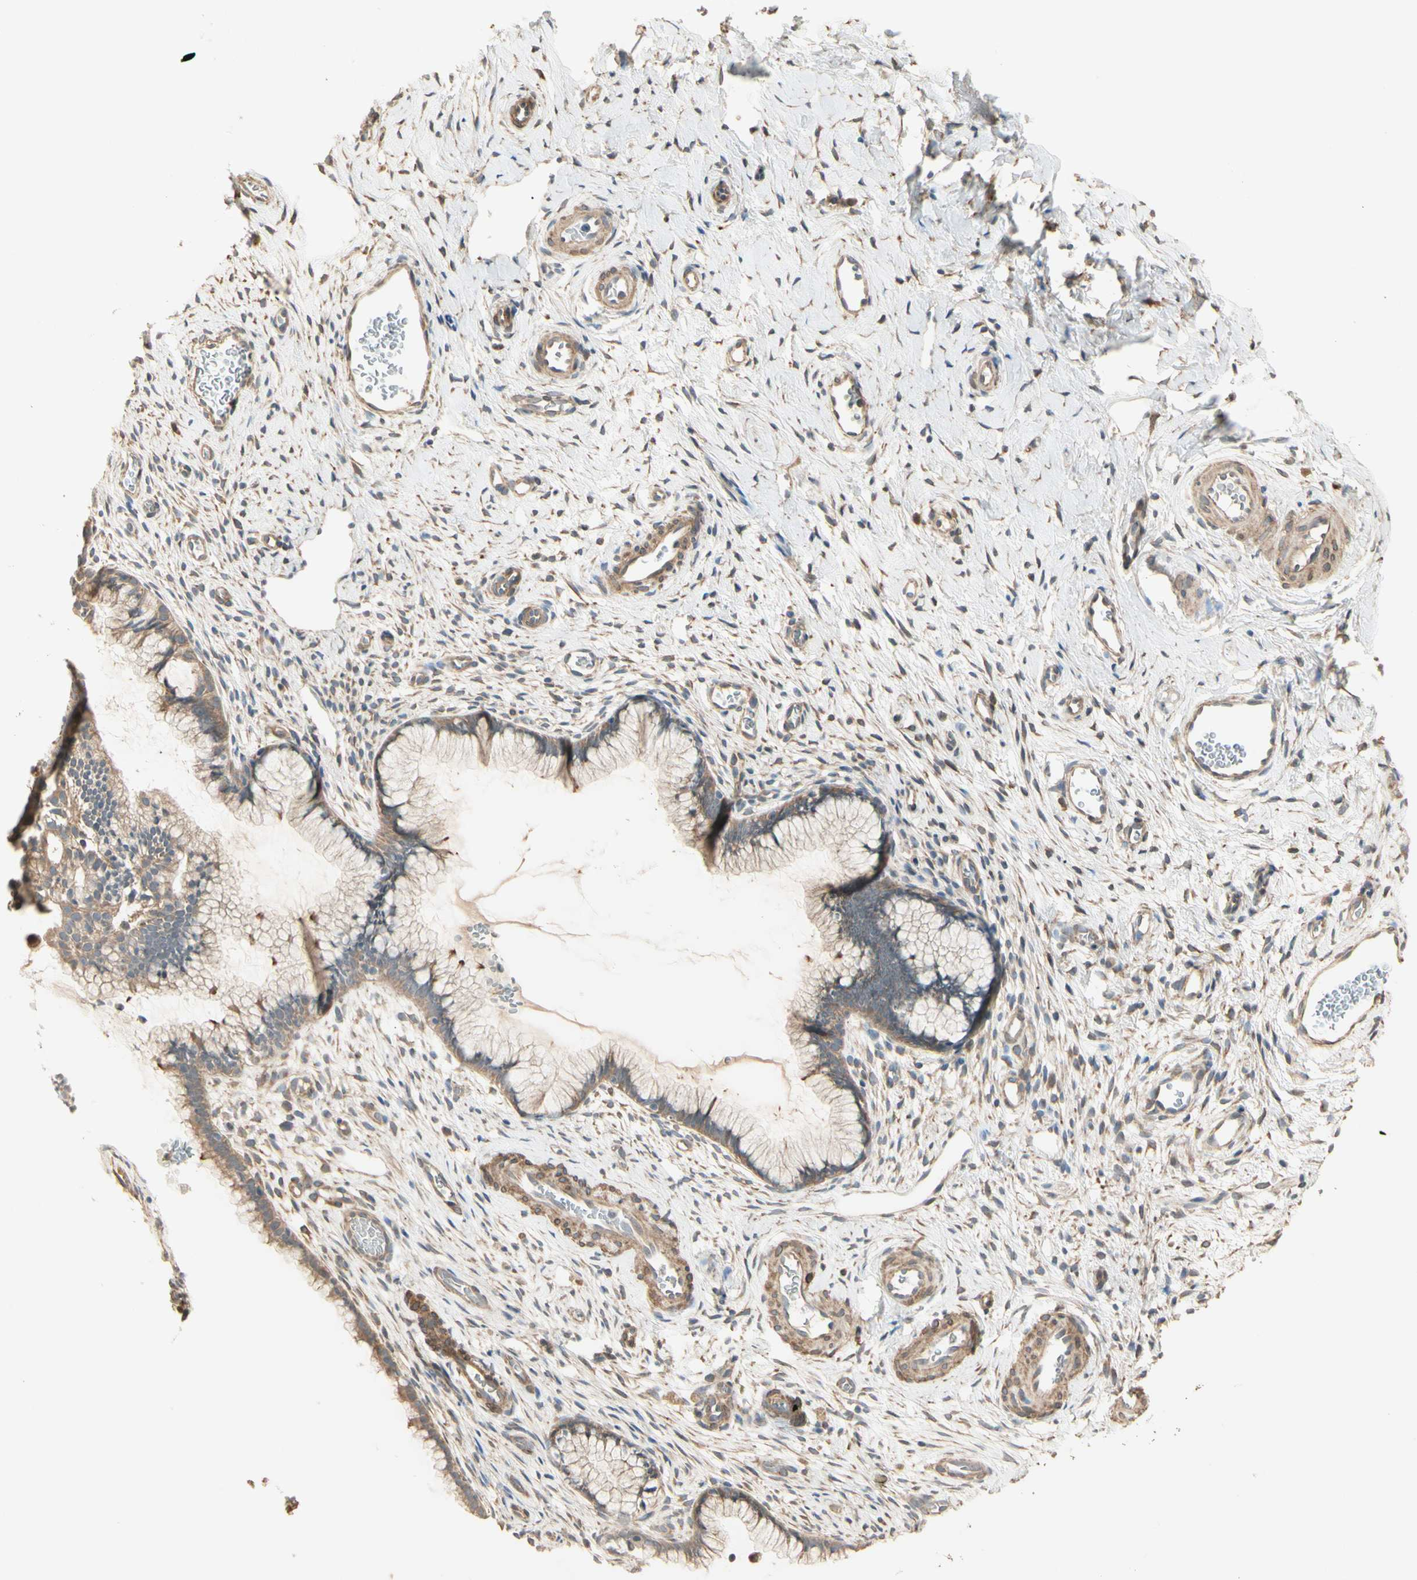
{"staining": {"intensity": "moderate", "quantity": ">75%", "location": "cytoplasmic/membranous"}, "tissue": "cervix", "cell_type": "Glandular cells", "image_type": "normal", "snomed": [{"axis": "morphology", "description": "Normal tissue, NOS"}, {"axis": "topography", "description": "Cervix"}], "caption": "IHC photomicrograph of unremarkable cervix stained for a protein (brown), which demonstrates medium levels of moderate cytoplasmic/membranous expression in about >75% of glandular cells.", "gene": "IRAG1", "patient": {"sex": "female", "age": 65}}